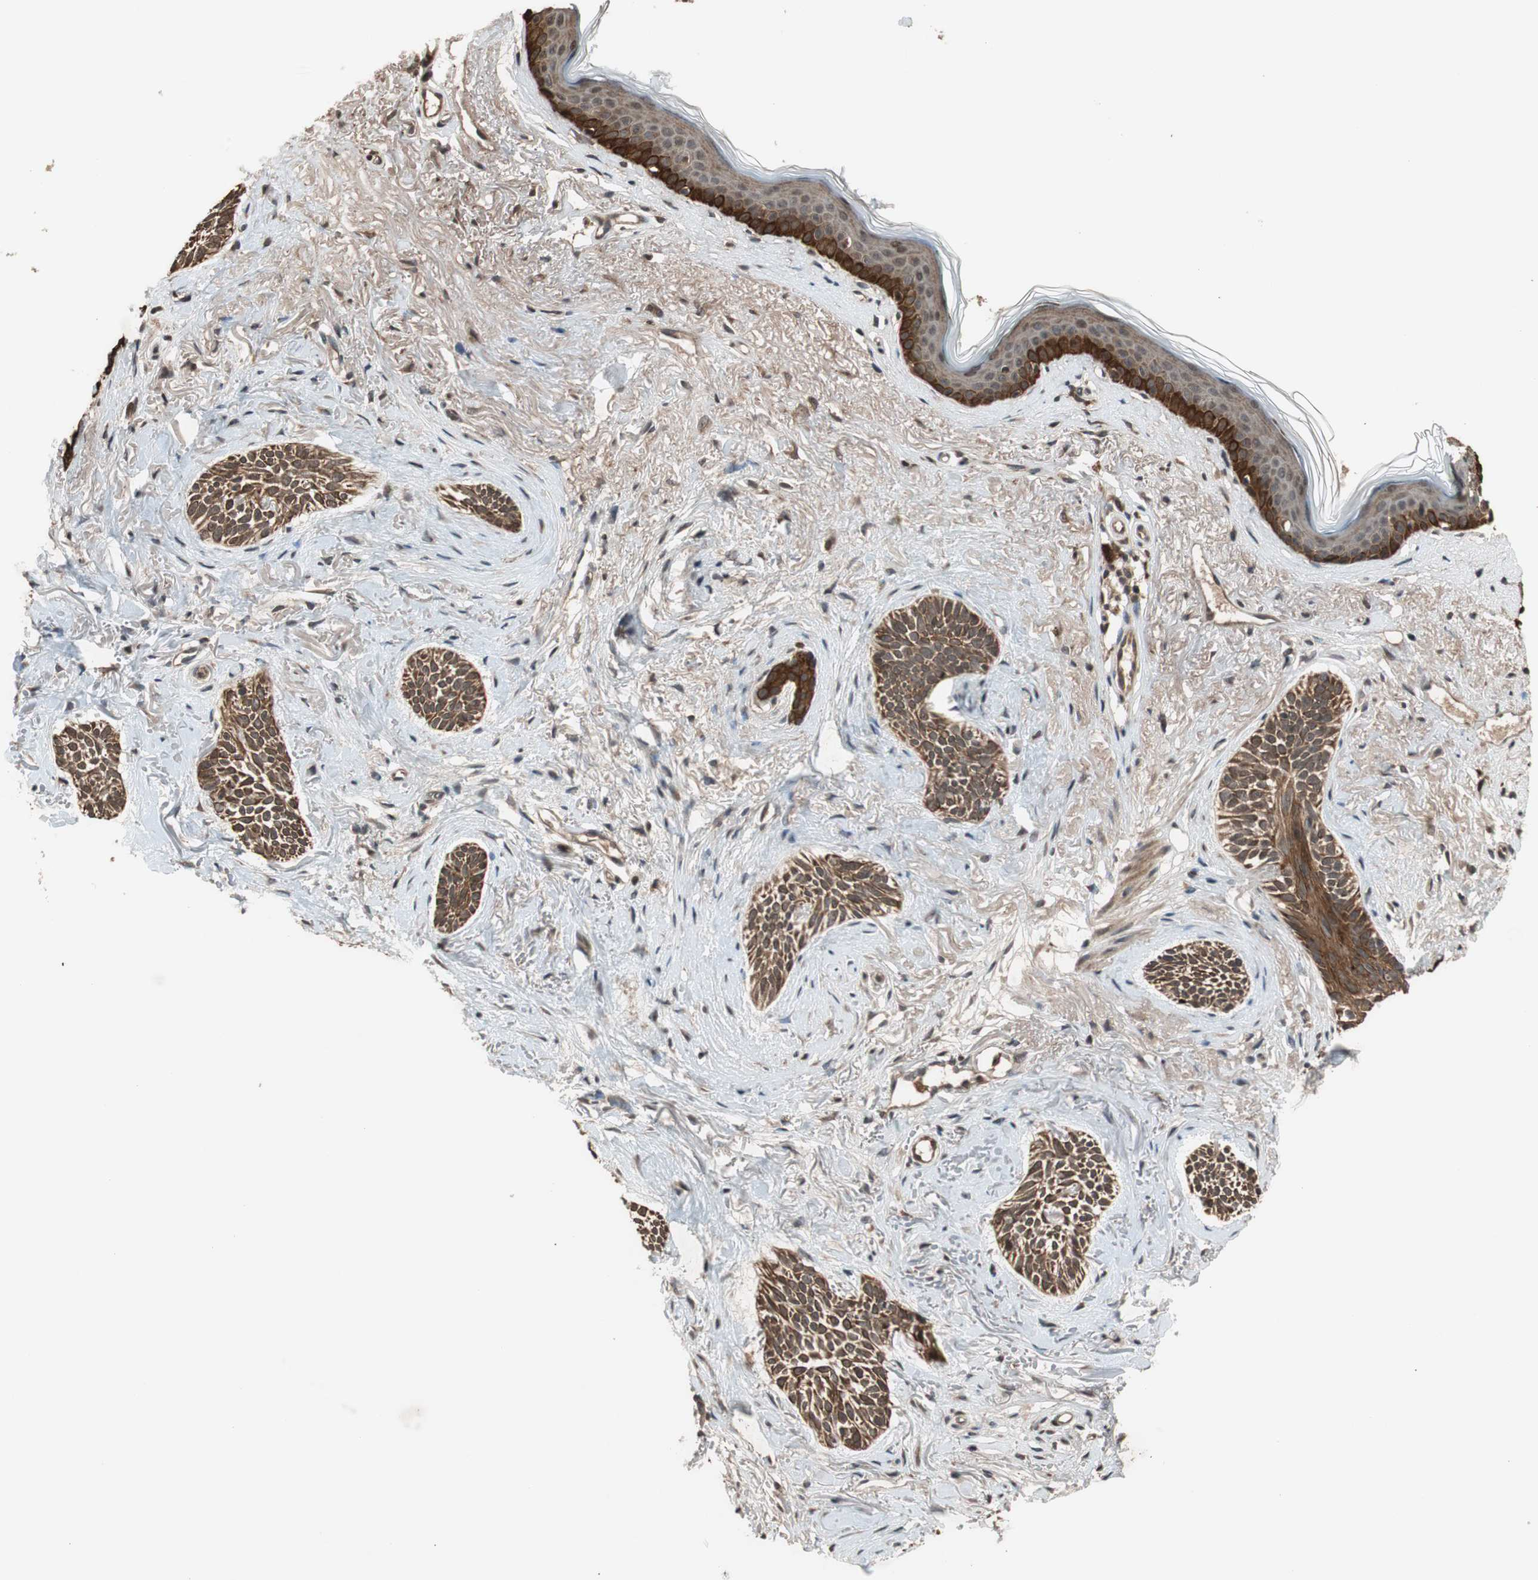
{"staining": {"intensity": "strong", "quantity": ">75%", "location": "cytoplasmic/membranous"}, "tissue": "skin cancer", "cell_type": "Tumor cells", "image_type": "cancer", "snomed": [{"axis": "morphology", "description": "Normal tissue, NOS"}, {"axis": "morphology", "description": "Basal cell carcinoma"}, {"axis": "topography", "description": "Skin"}], "caption": "Strong cytoplasmic/membranous expression for a protein is present in about >75% of tumor cells of skin cancer using immunohistochemistry (IHC).", "gene": "TMEM230", "patient": {"sex": "female", "age": 84}}